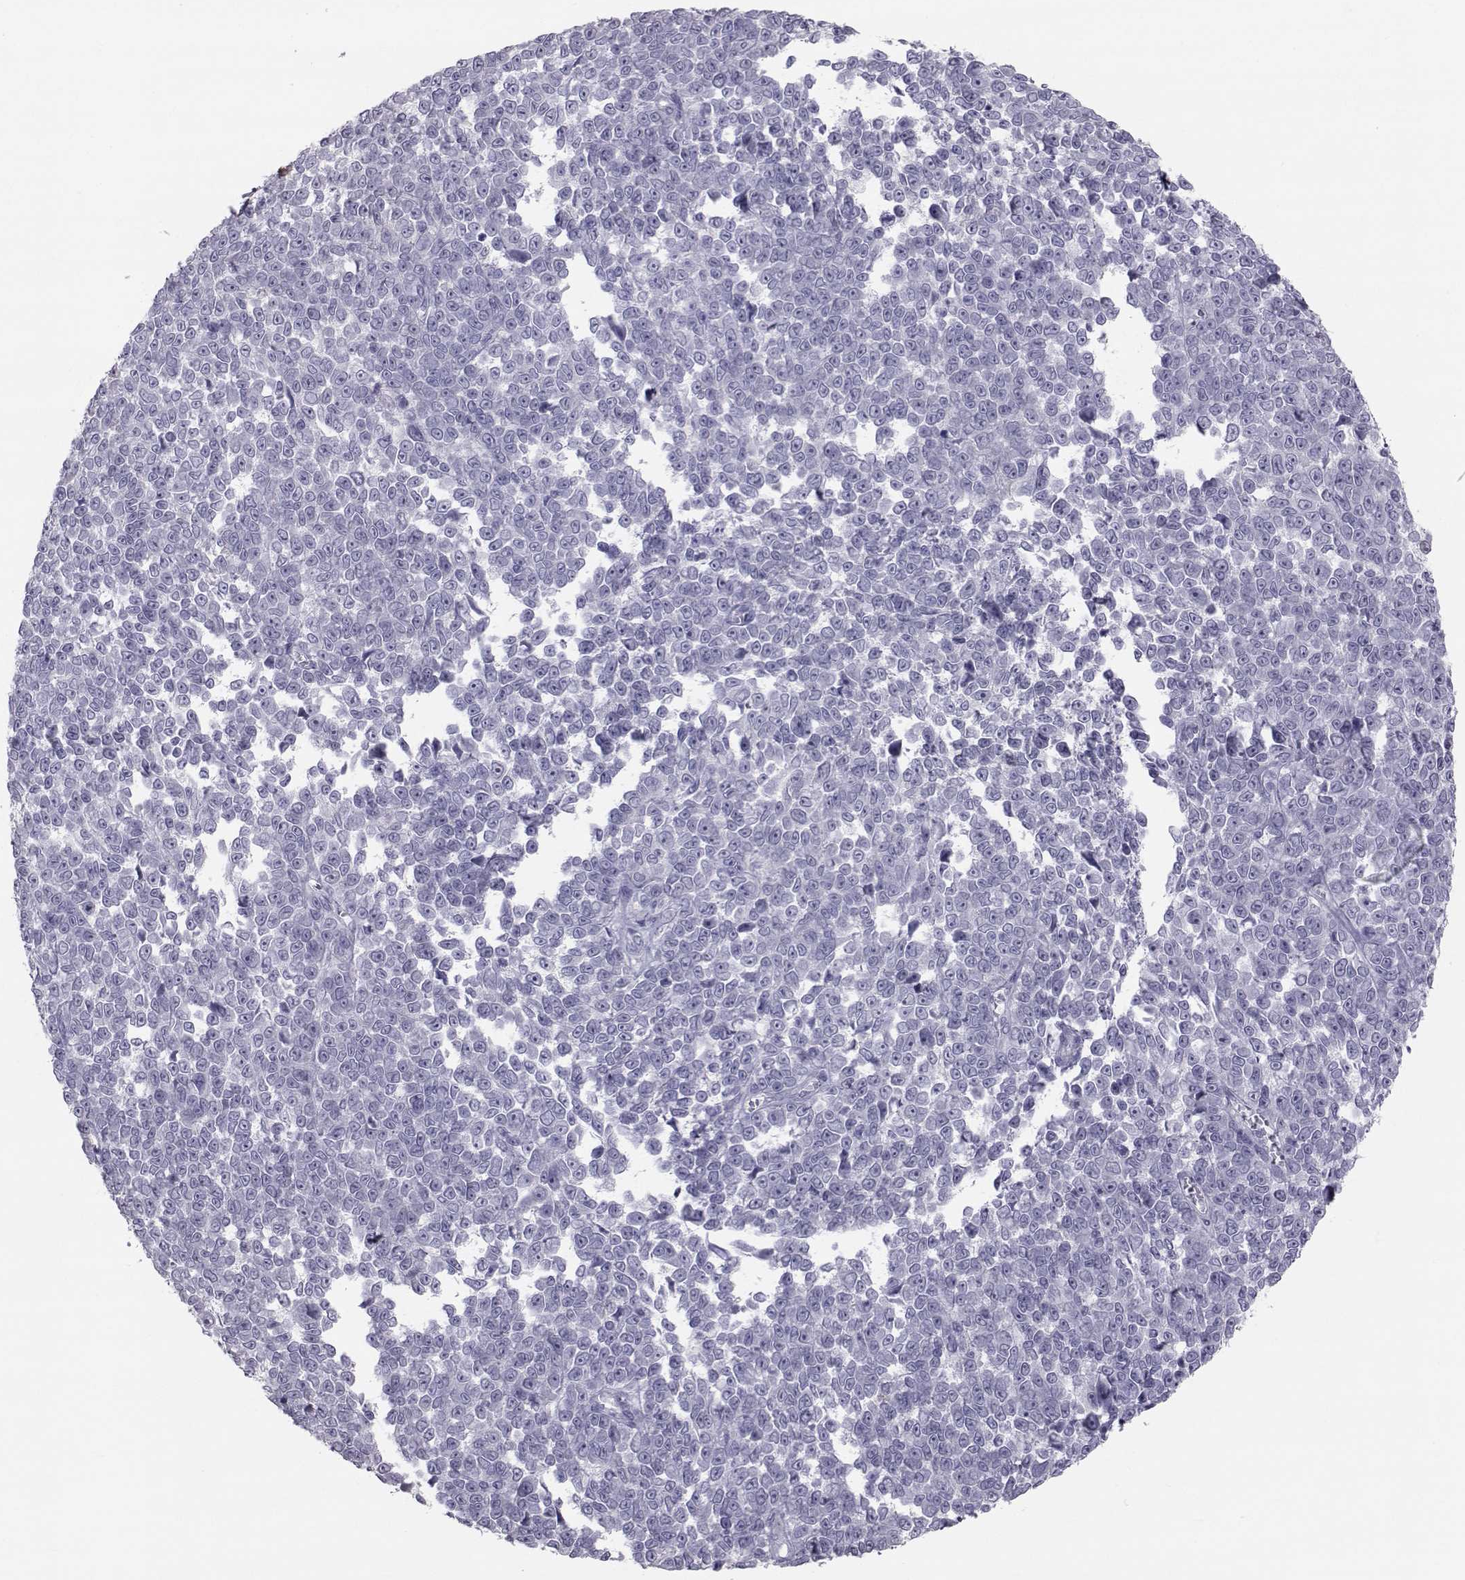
{"staining": {"intensity": "negative", "quantity": "none", "location": "none"}, "tissue": "melanoma", "cell_type": "Tumor cells", "image_type": "cancer", "snomed": [{"axis": "morphology", "description": "Malignant melanoma, NOS"}, {"axis": "topography", "description": "Skin"}], "caption": "Immunohistochemistry of human melanoma exhibits no staining in tumor cells.", "gene": "GARIN3", "patient": {"sex": "female", "age": 95}}